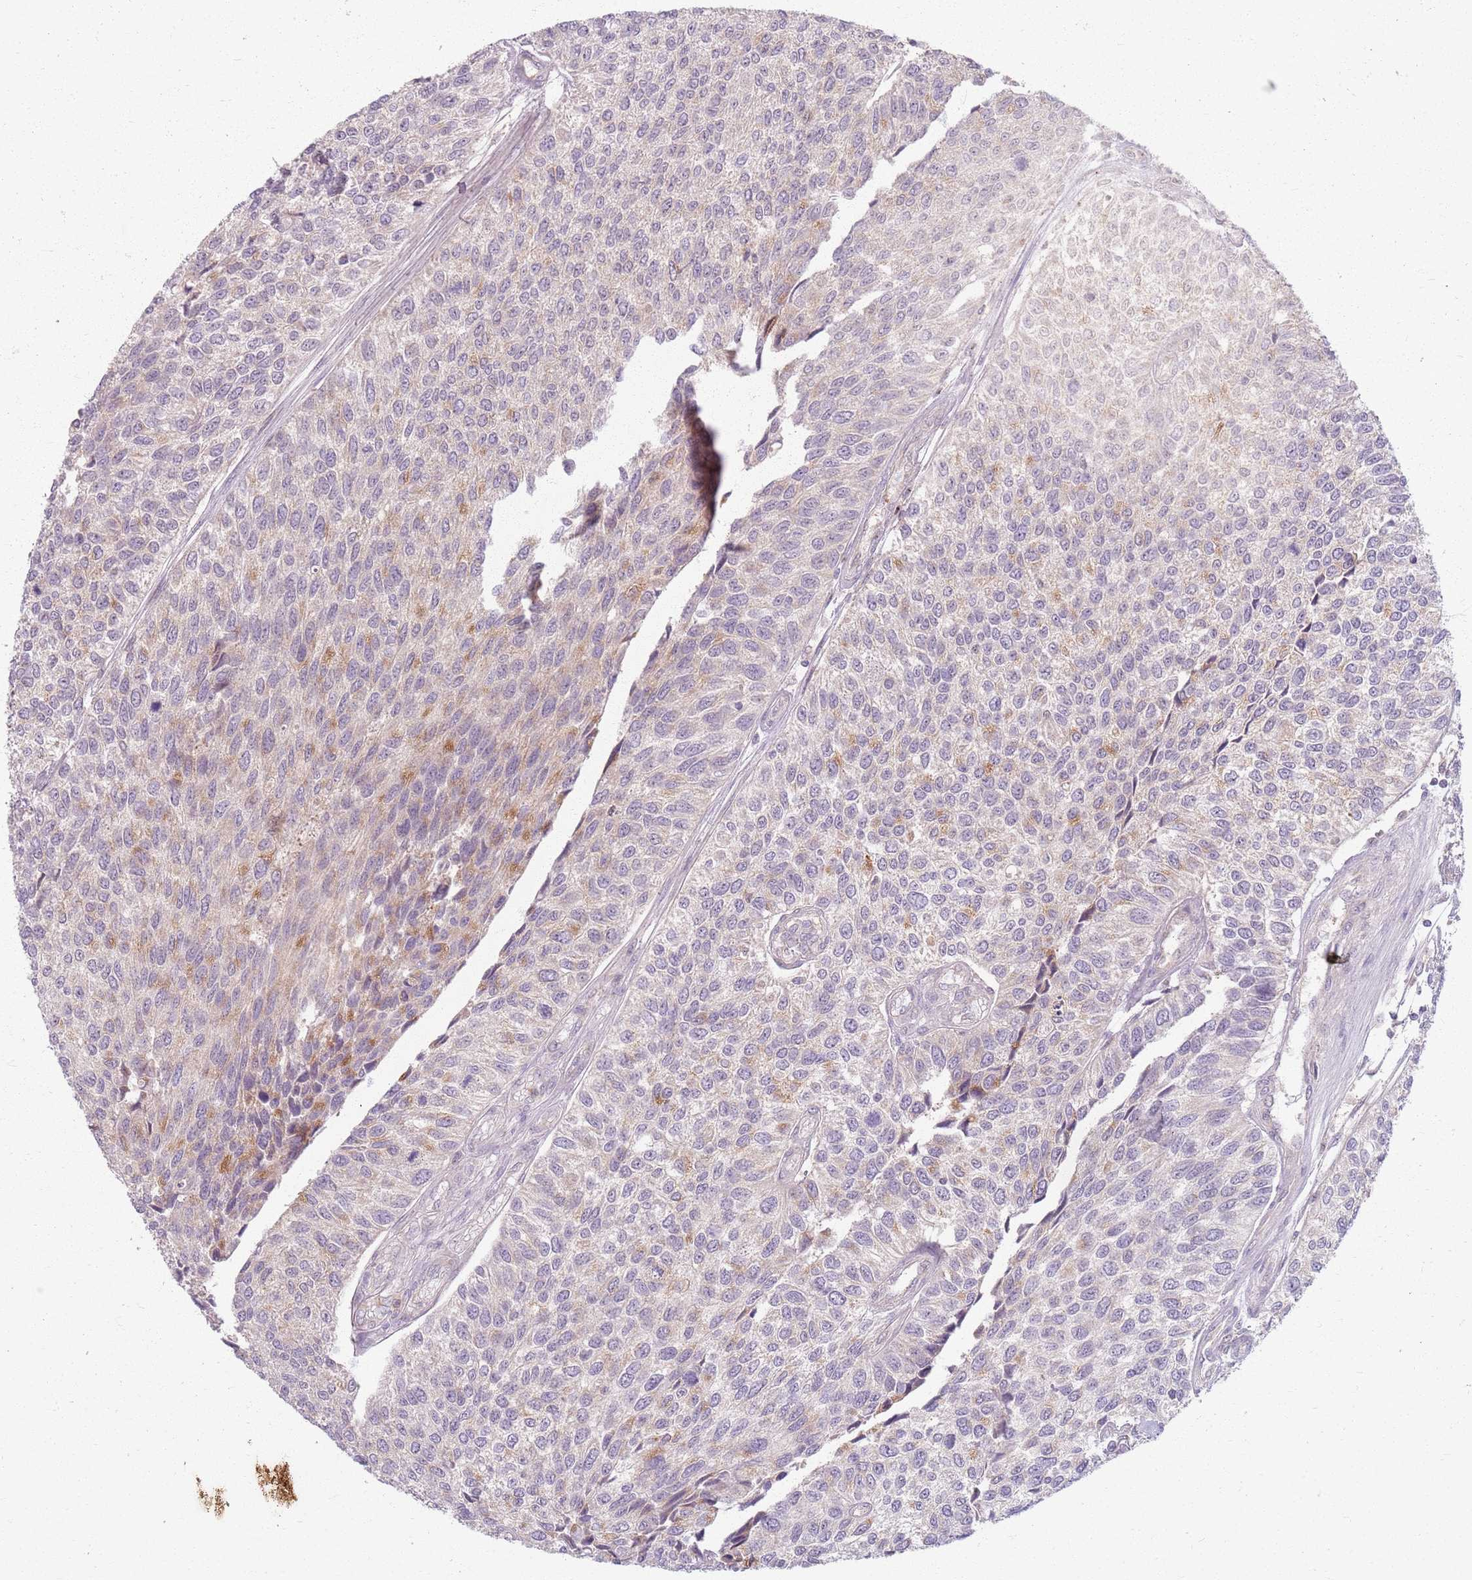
{"staining": {"intensity": "moderate", "quantity": "<25%", "location": "cytoplasmic/membranous"}, "tissue": "urothelial cancer", "cell_type": "Tumor cells", "image_type": "cancer", "snomed": [{"axis": "morphology", "description": "Urothelial carcinoma, NOS"}, {"axis": "topography", "description": "Urinary bladder"}], "caption": "Moderate cytoplasmic/membranous protein staining is identified in about <25% of tumor cells in transitional cell carcinoma.", "gene": "ZDHHC2", "patient": {"sex": "male", "age": 55}}